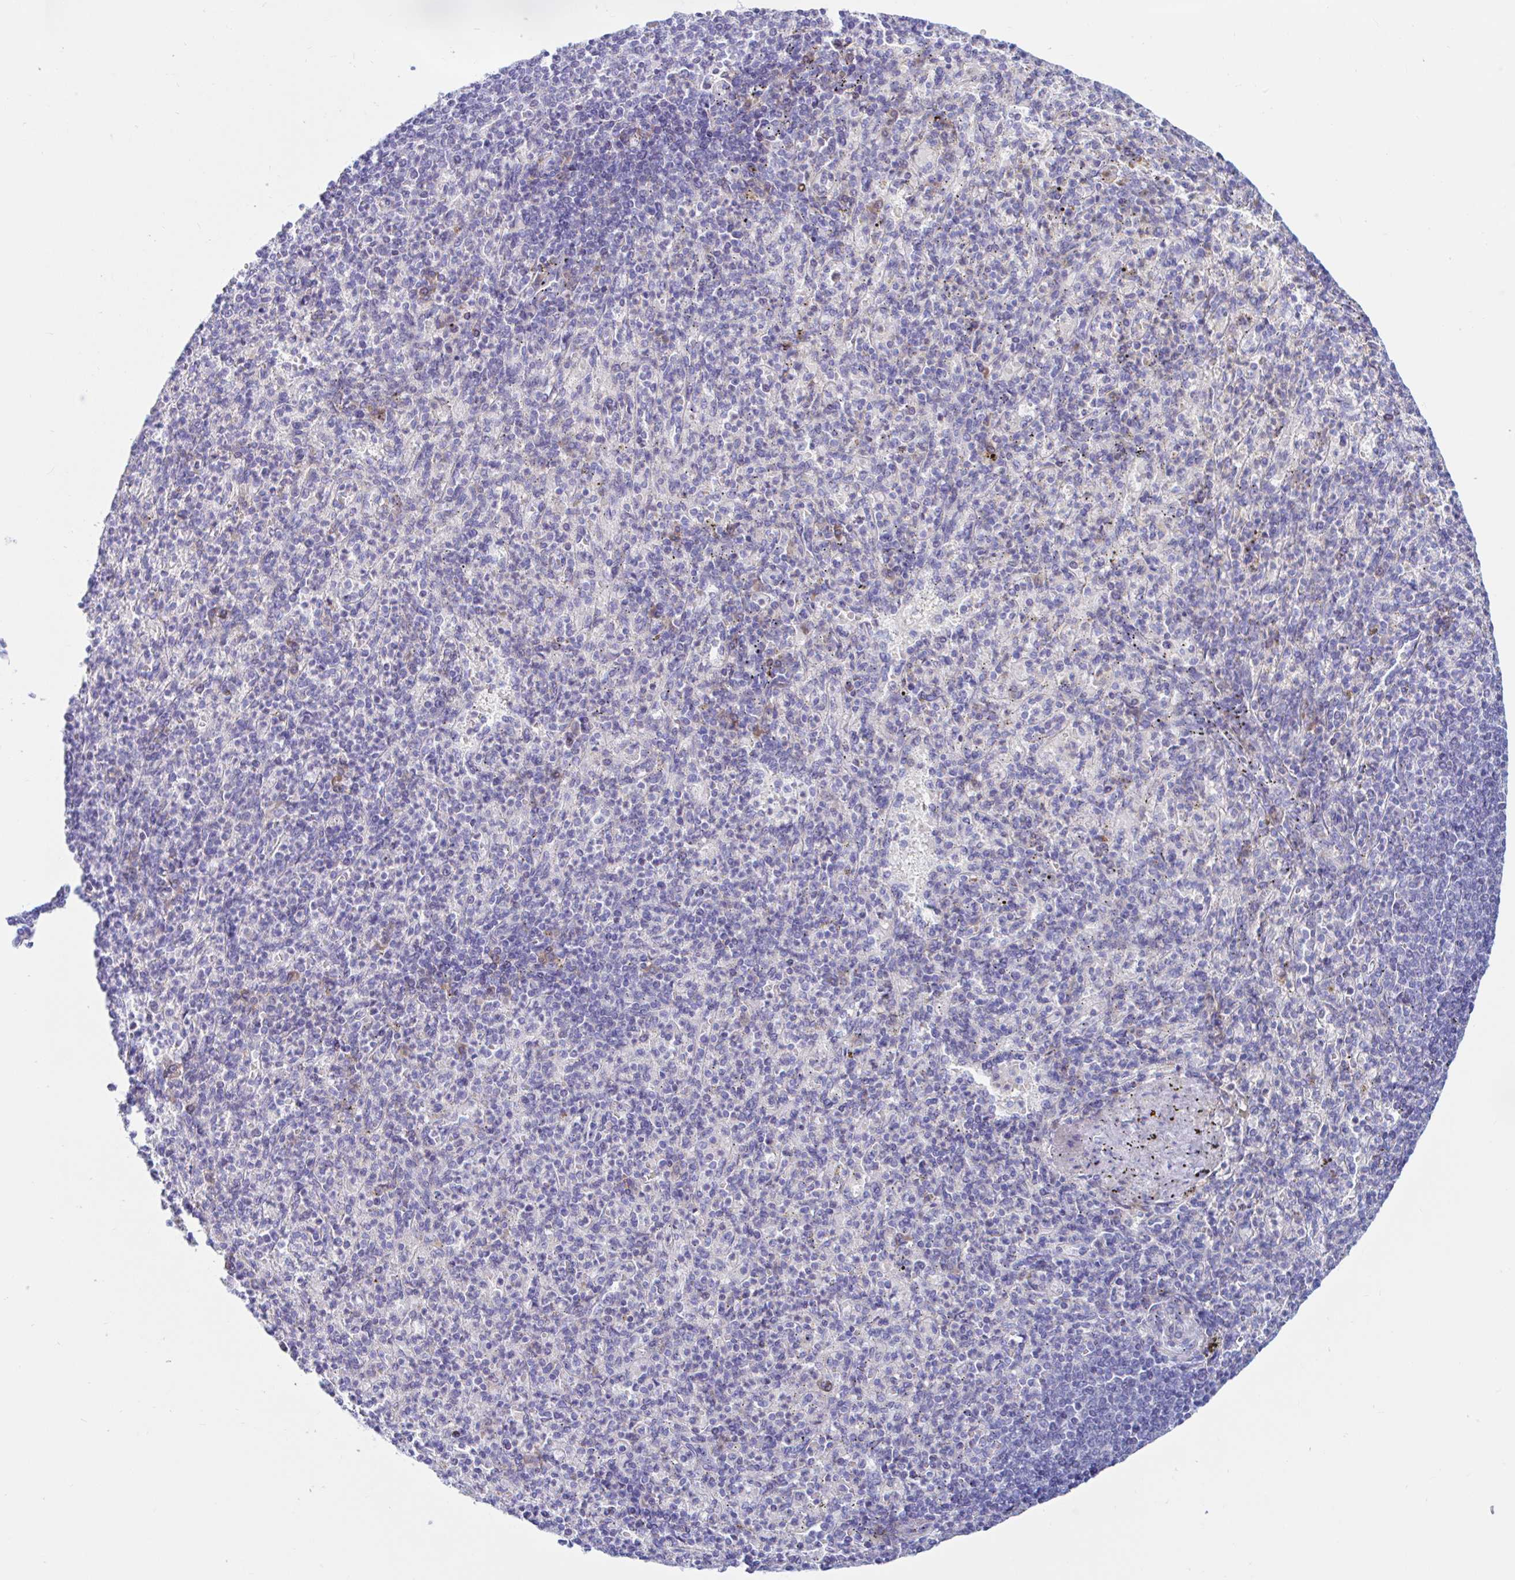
{"staining": {"intensity": "negative", "quantity": "none", "location": "none"}, "tissue": "spleen", "cell_type": "Cells in red pulp", "image_type": "normal", "snomed": [{"axis": "morphology", "description": "Normal tissue, NOS"}, {"axis": "topography", "description": "Spleen"}], "caption": "Spleen was stained to show a protein in brown. There is no significant positivity in cells in red pulp. (DAB IHC with hematoxylin counter stain).", "gene": "ENSG00000271254", "patient": {"sex": "female", "age": 74}}